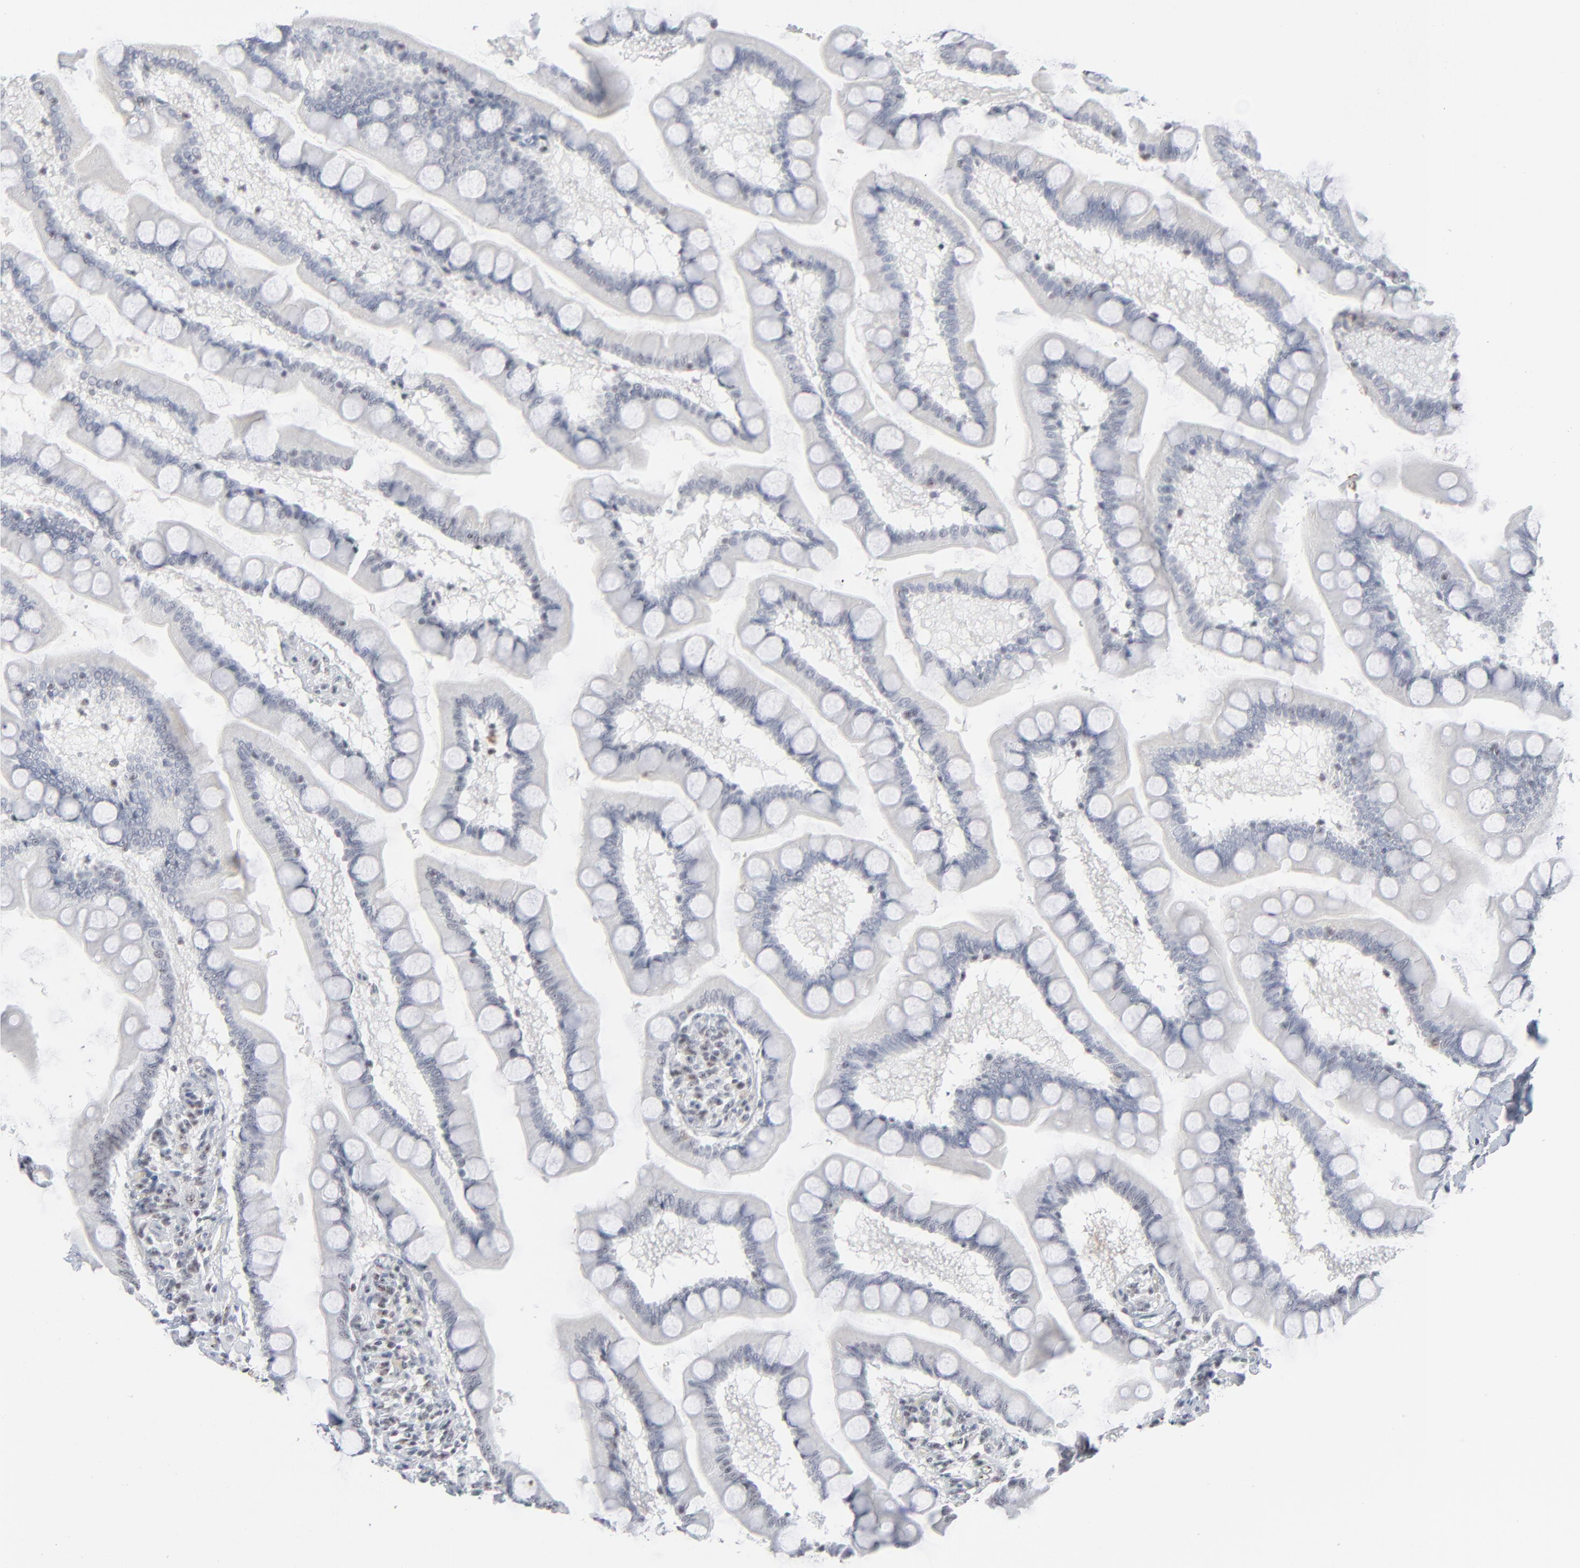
{"staining": {"intensity": "weak", "quantity": "<25%", "location": "nuclear"}, "tissue": "small intestine", "cell_type": "Glandular cells", "image_type": "normal", "snomed": [{"axis": "morphology", "description": "Normal tissue, NOS"}, {"axis": "topography", "description": "Small intestine"}], "caption": "A high-resolution photomicrograph shows immunohistochemistry (IHC) staining of unremarkable small intestine, which exhibits no significant expression in glandular cells. (DAB immunohistochemistry (IHC) with hematoxylin counter stain).", "gene": "MPHOSPH6", "patient": {"sex": "male", "age": 41}}